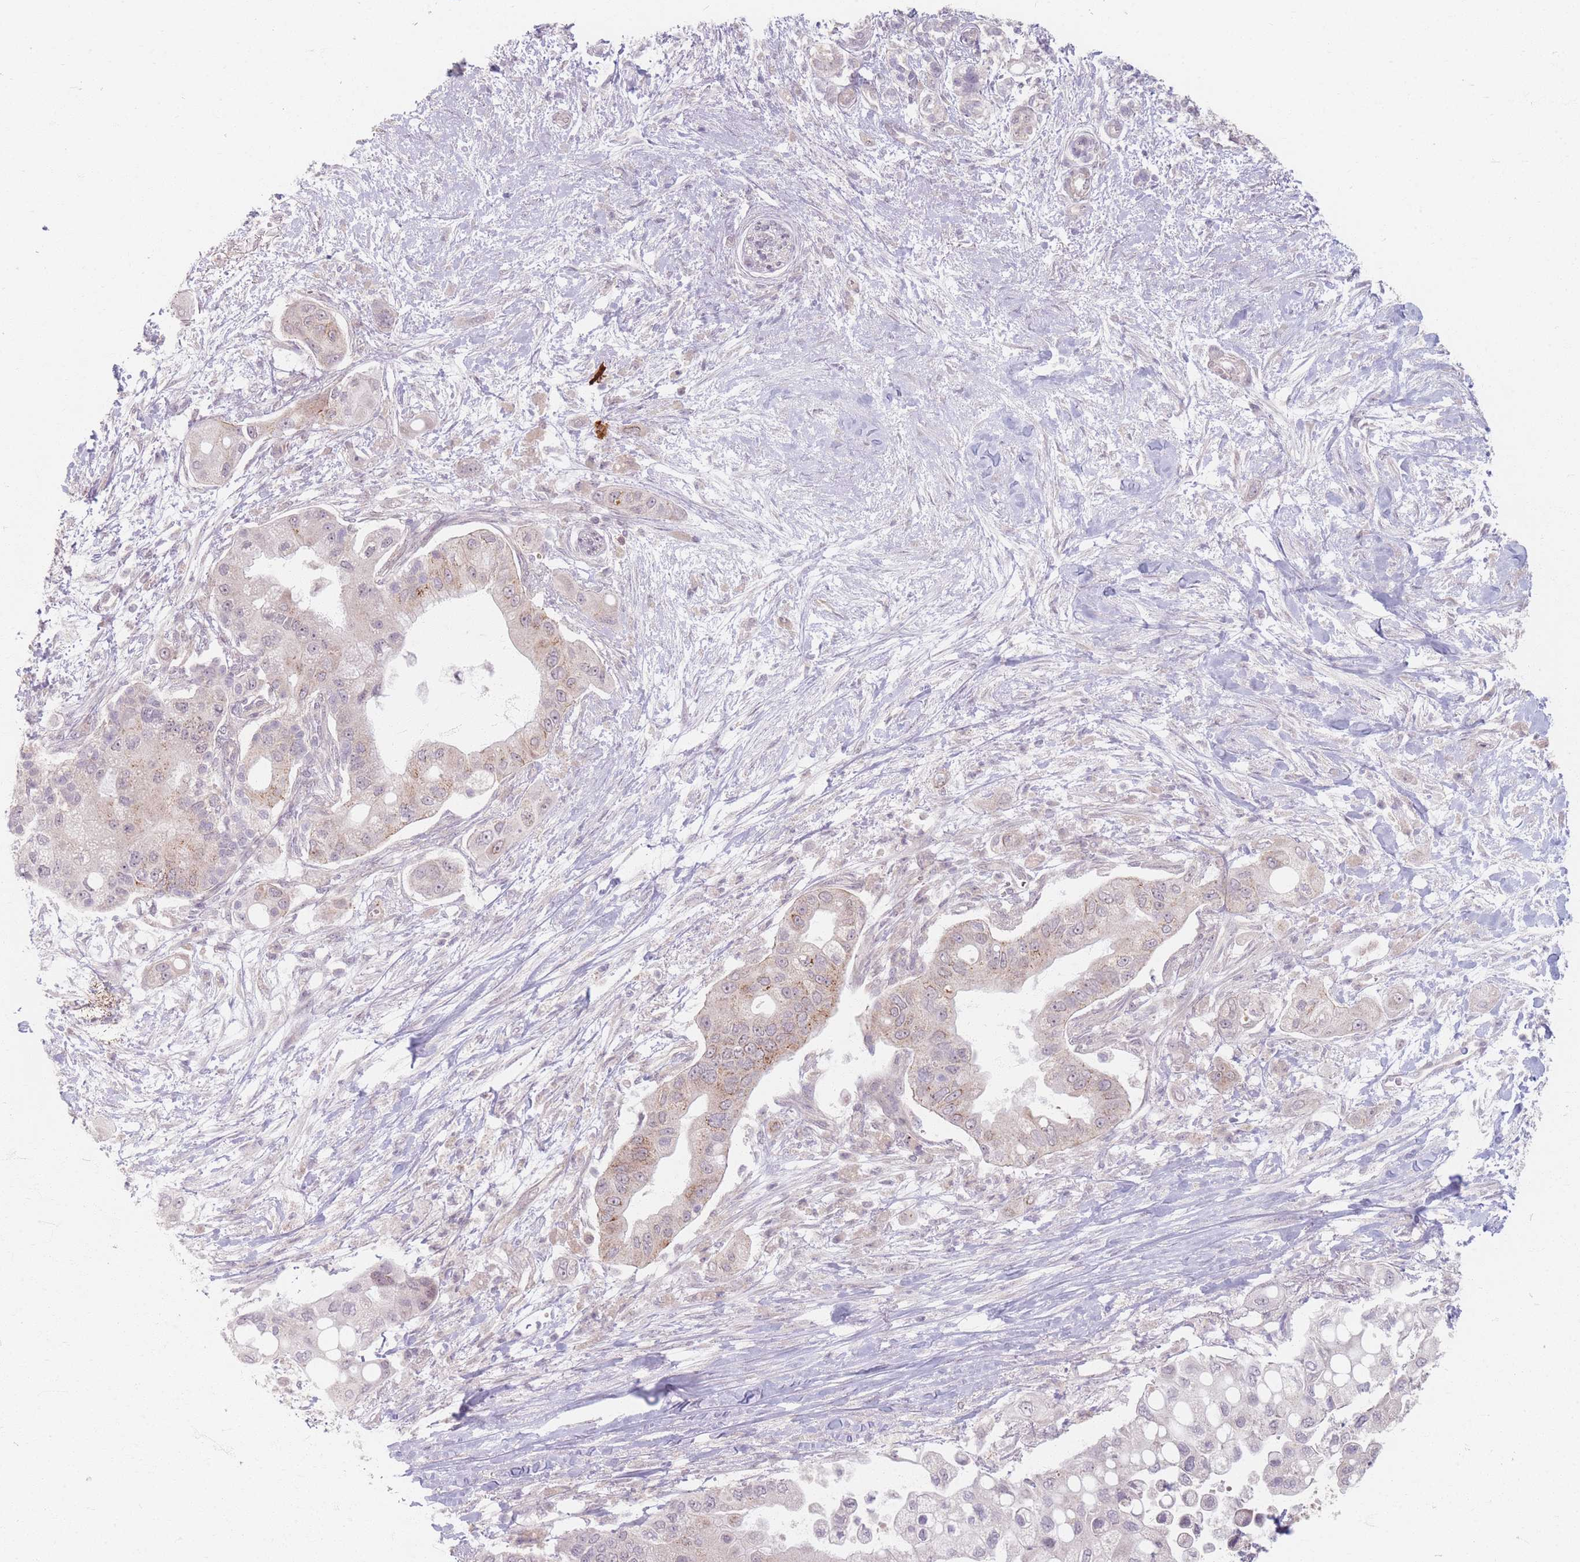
{"staining": {"intensity": "moderate", "quantity": "<25%", "location": "cytoplasmic/membranous"}, "tissue": "pancreatic cancer", "cell_type": "Tumor cells", "image_type": "cancer", "snomed": [{"axis": "morphology", "description": "Adenocarcinoma, NOS"}, {"axis": "topography", "description": "Pancreas"}], "caption": "Tumor cells show moderate cytoplasmic/membranous positivity in about <25% of cells in pancreatic cancer.", "gene": "GABRA6", "patient": {"sex": "male", "age": 57}}